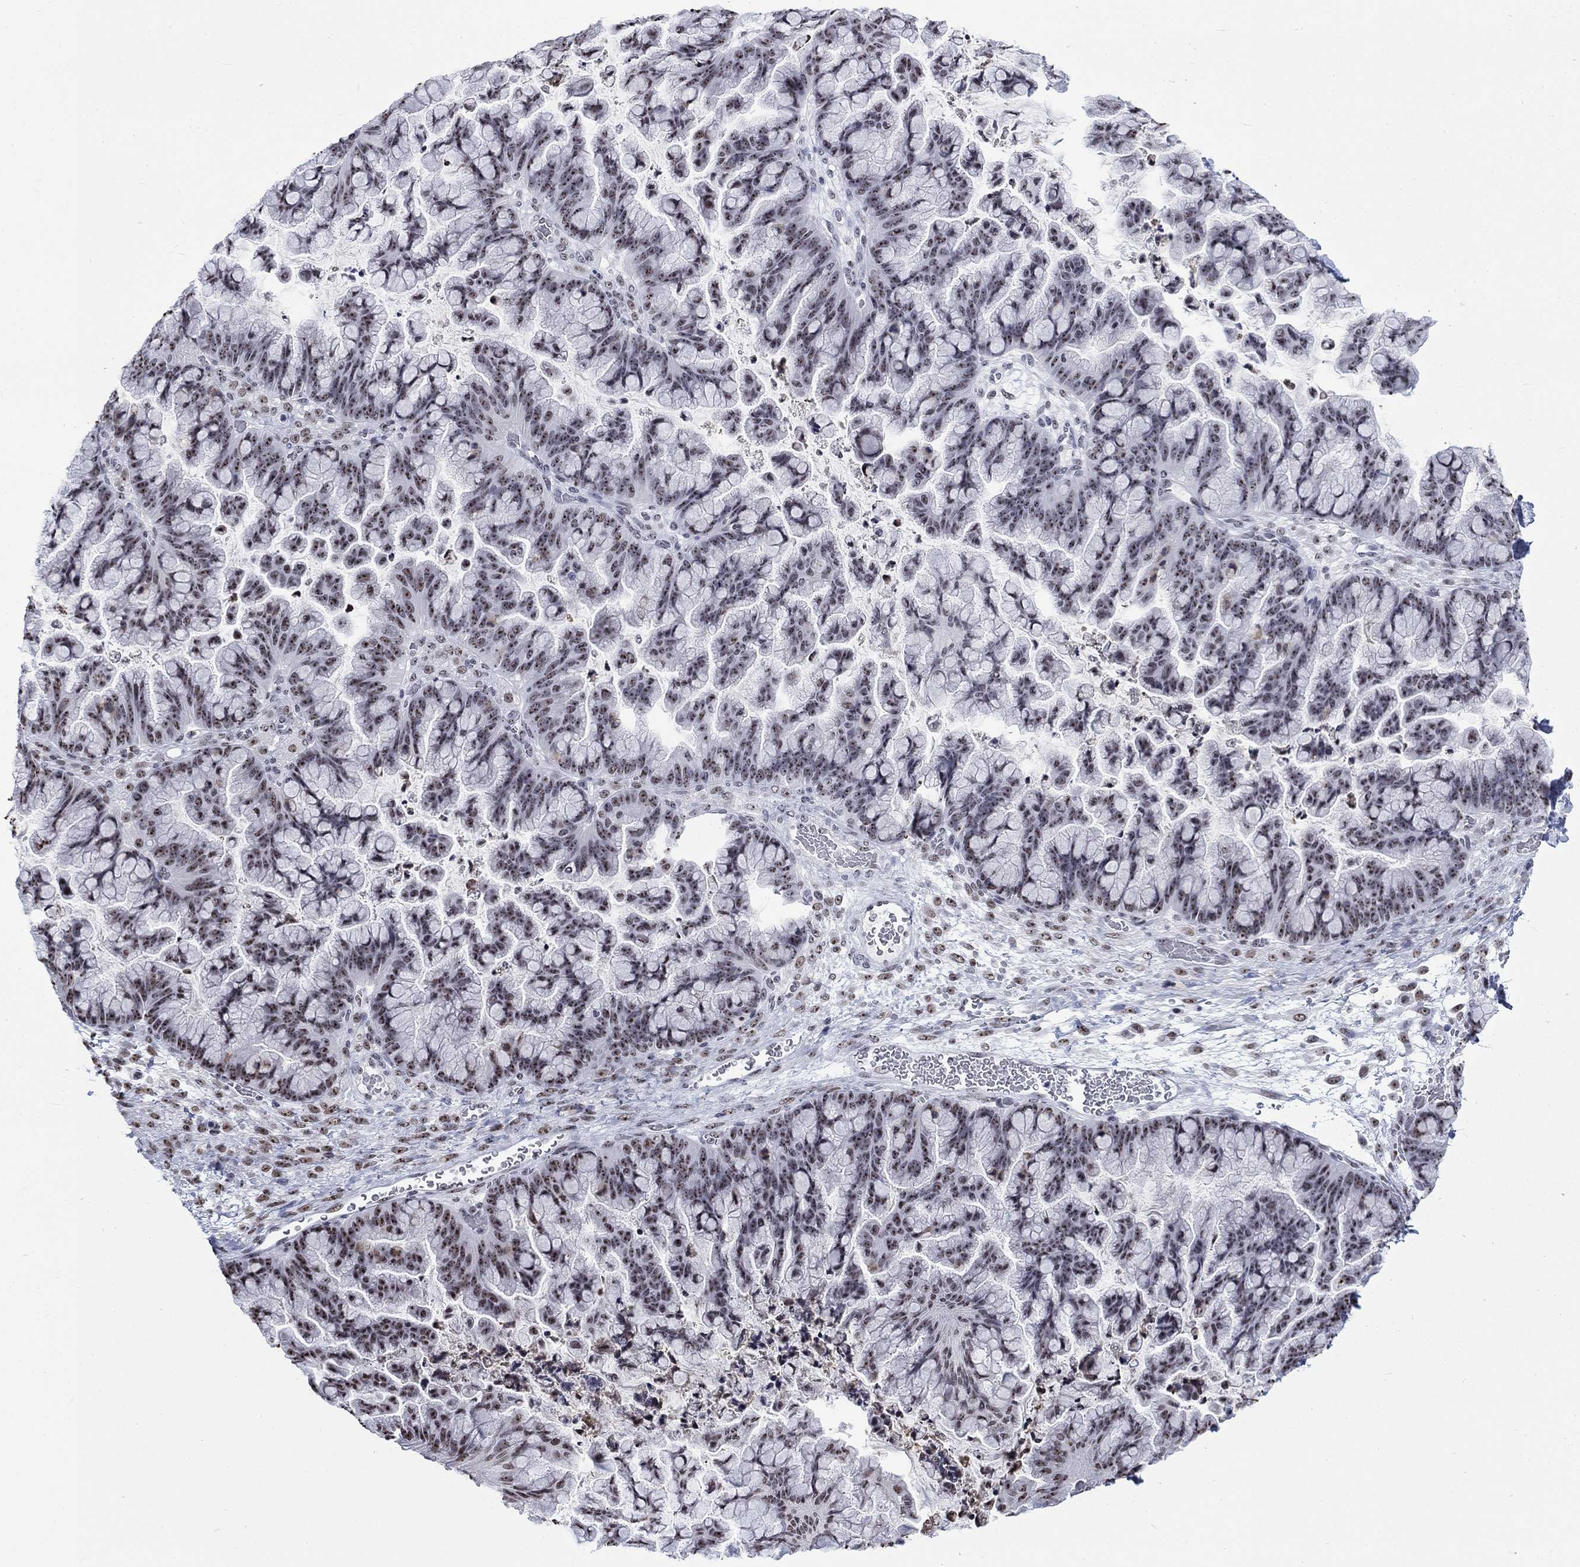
{"staining": {"intensity": "weak", "quantity": "<25%", "location": "nuclear"}, "tissue": "ovarian cancer", "cell_type": "Tumor cells", "image_type": "cancer", "snomed": [{"axis": "morphology", "description": "Cystadenocarcinoma, mucinous, NOS"}, {"axis": "topography", "description": "Ovary"}], "caption": "There is no significant positivity in tumor cells of ovarian cancer (mucinous cystadenocarcinoma).", "gene": "CSRNP3", "patient": {"sex": "female", "age": 67}}